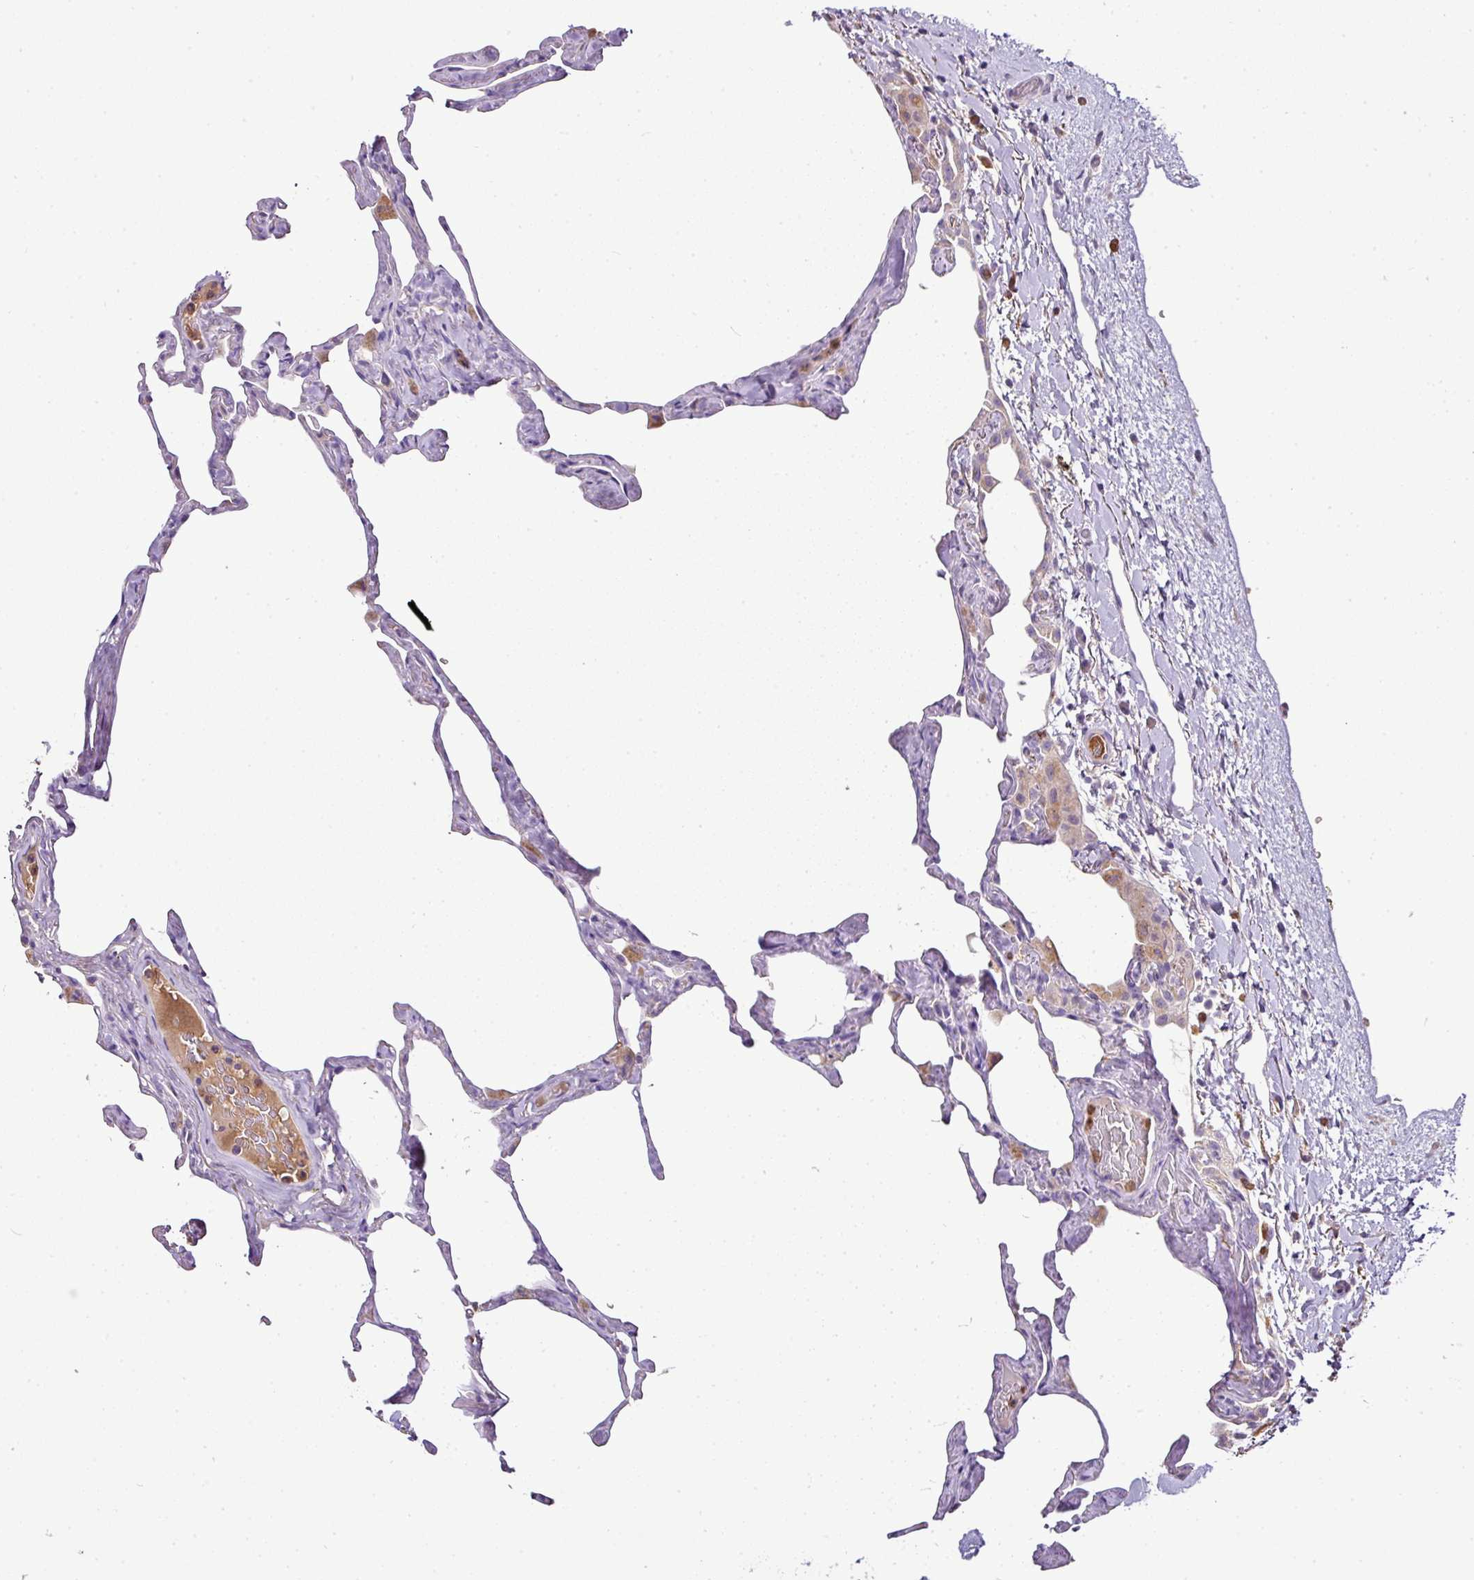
{"staining": {"intensity": "weak", "quantity": "<25%", "location": "cytoplasmic/membranous"}, "tissue": "lung", "cell_type": "Alveolar cells", "image_type": "normal", "snomed": [{"axis": "morphology", "description": "Normal tissue, NOS"}, {"axis": "topography", "description": "Lung"}], "caption": "Lung stained for a protein using IHC exhibits no staining alveolar cells.", "gene": "CAB39L", "patient": {"sex": "male", "age": 65}}